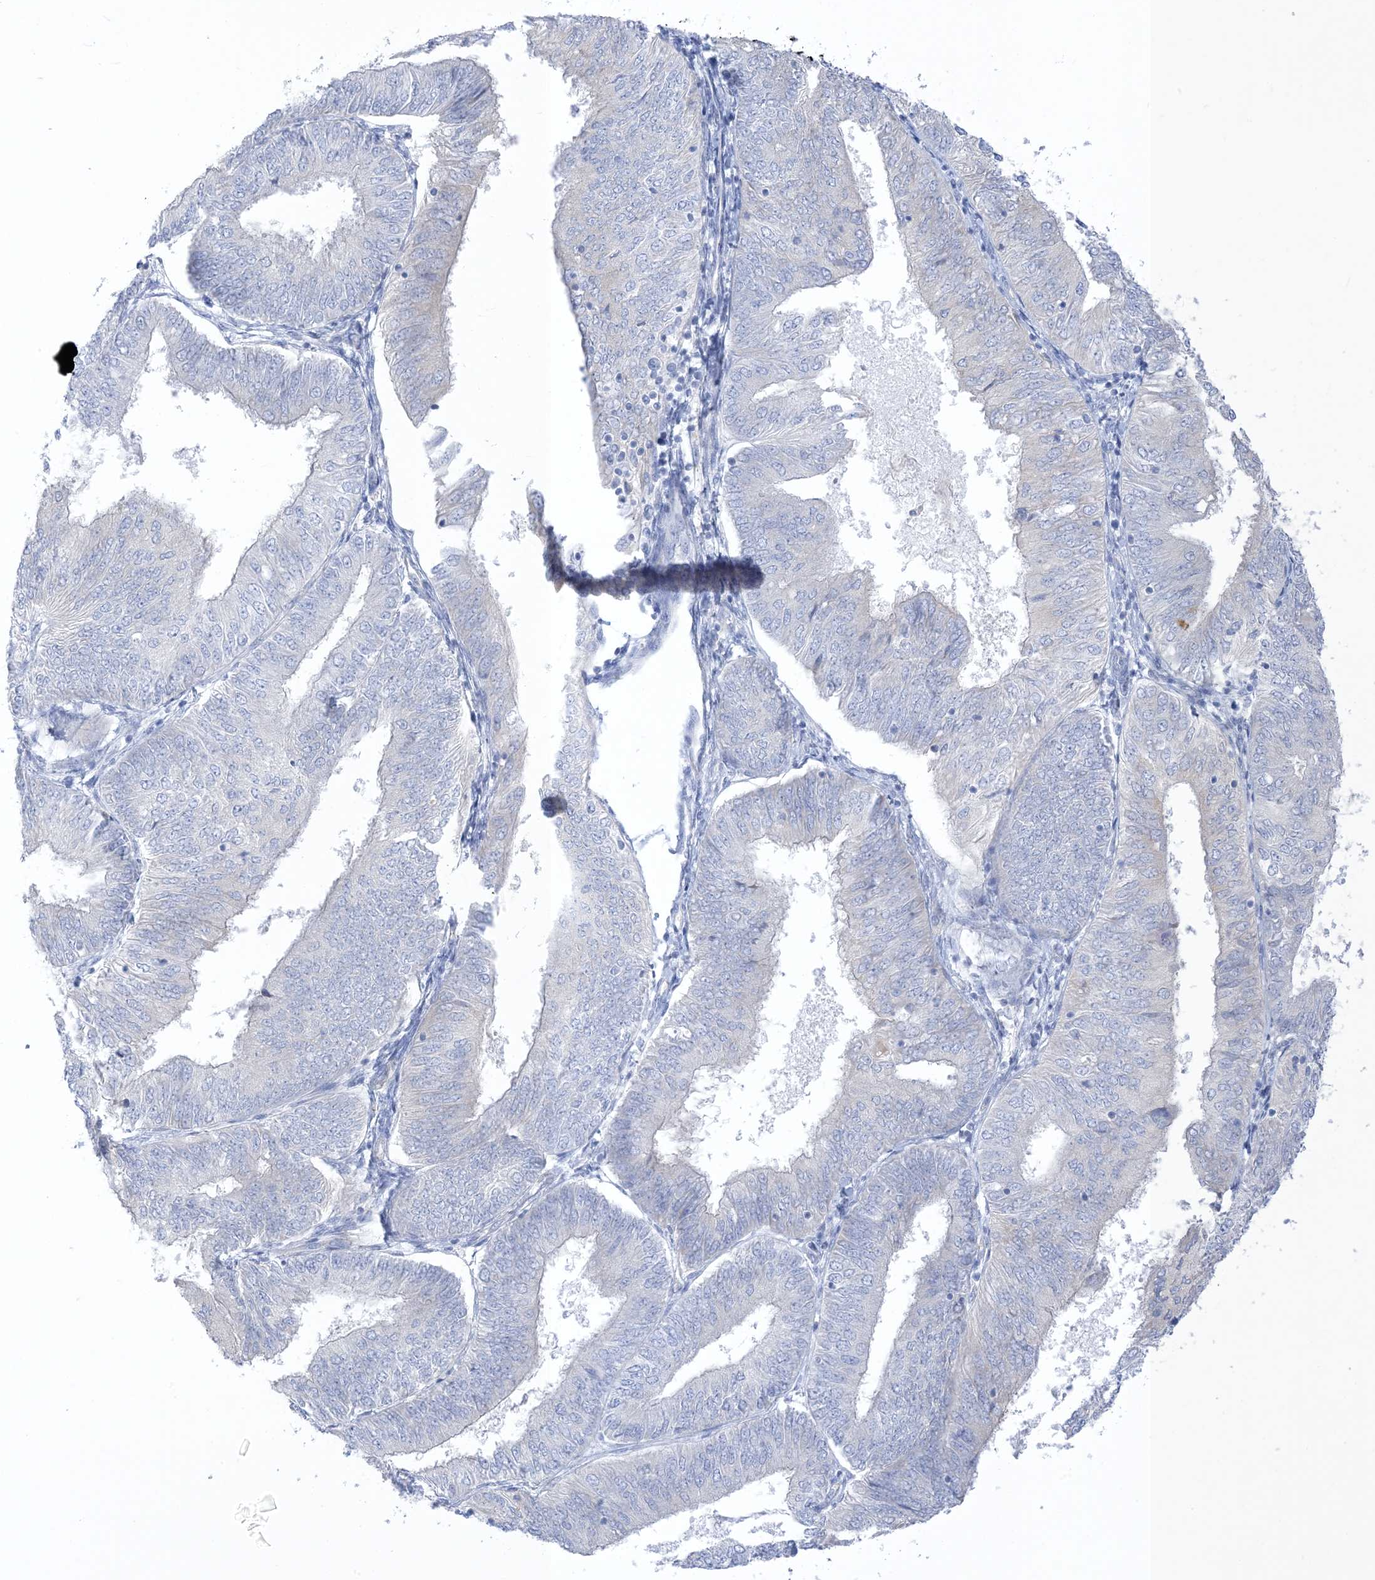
{"staining": {"intensity": "negative", "quantity": "none", "location": "none"}, "tissue": "endometrial cancer", "cell_type": "Tumor cells", "image_type": "cancer", "snomed": [{"axis": "morphology", "description": "Adenocarcinoma, NOS"}, {"axis": "topography", "description": "Endometrium"}], "caption": "This is a photomicrograph of immunohistochemistry staining of endometrial cancer (adenocarcinoma), which shows no positivity in tumor cells.", "gene": "XIRP2", "patient": {"sex": "female", "age": 58}}